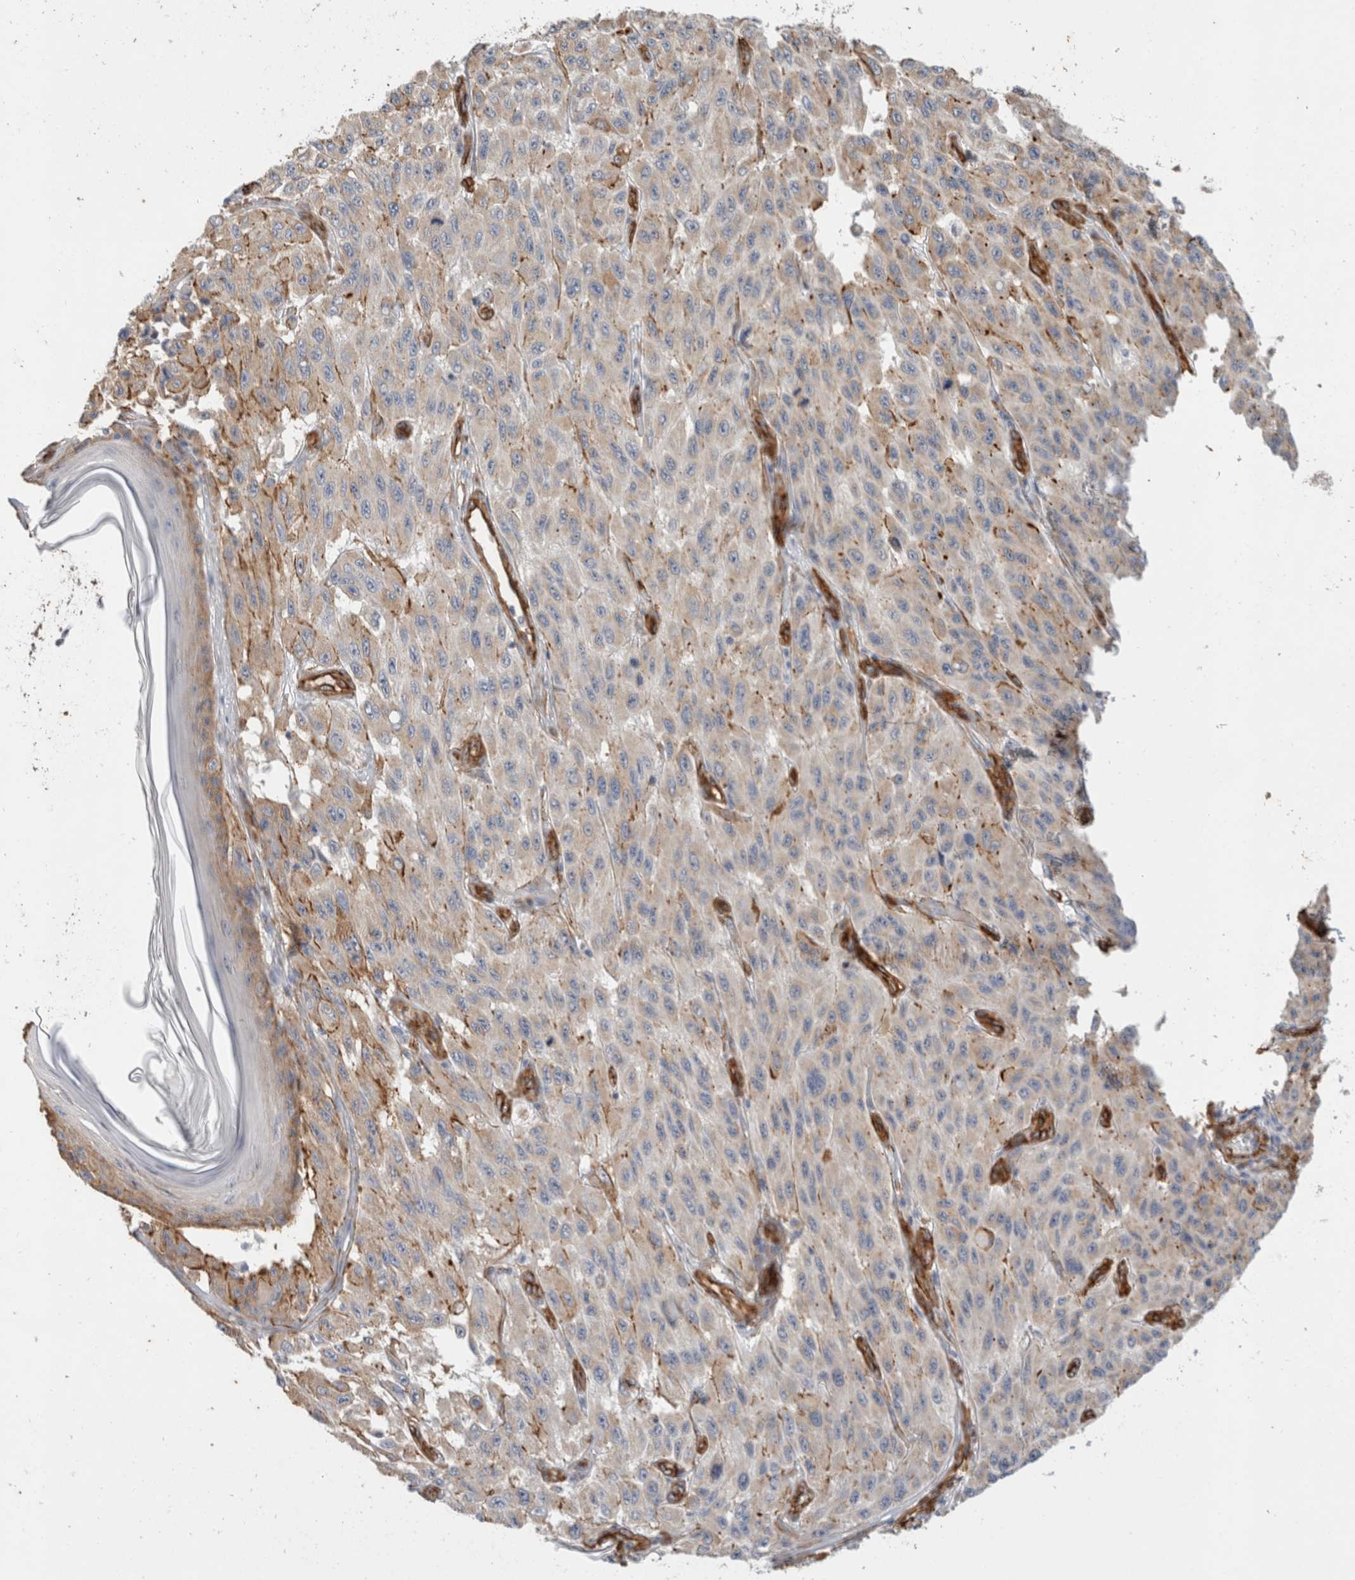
{"staining": {"intensity": "negative", "quantity": "none", "location": "none"}, "tissue": "melanoma", "cell_type": "Tumor cells", "image_type": "cancer", "snomed": [{"axis": "morphology", "description": "Malignant melanoma, NOS"}, {"axis": "topography", "description": "Skin"}], "caption": "Immunohistochemistry of human melanoma exhibits no positivity in tumor cells.", "gene": "JMJD4", "patient": {"sex": "male", "age": 30}}